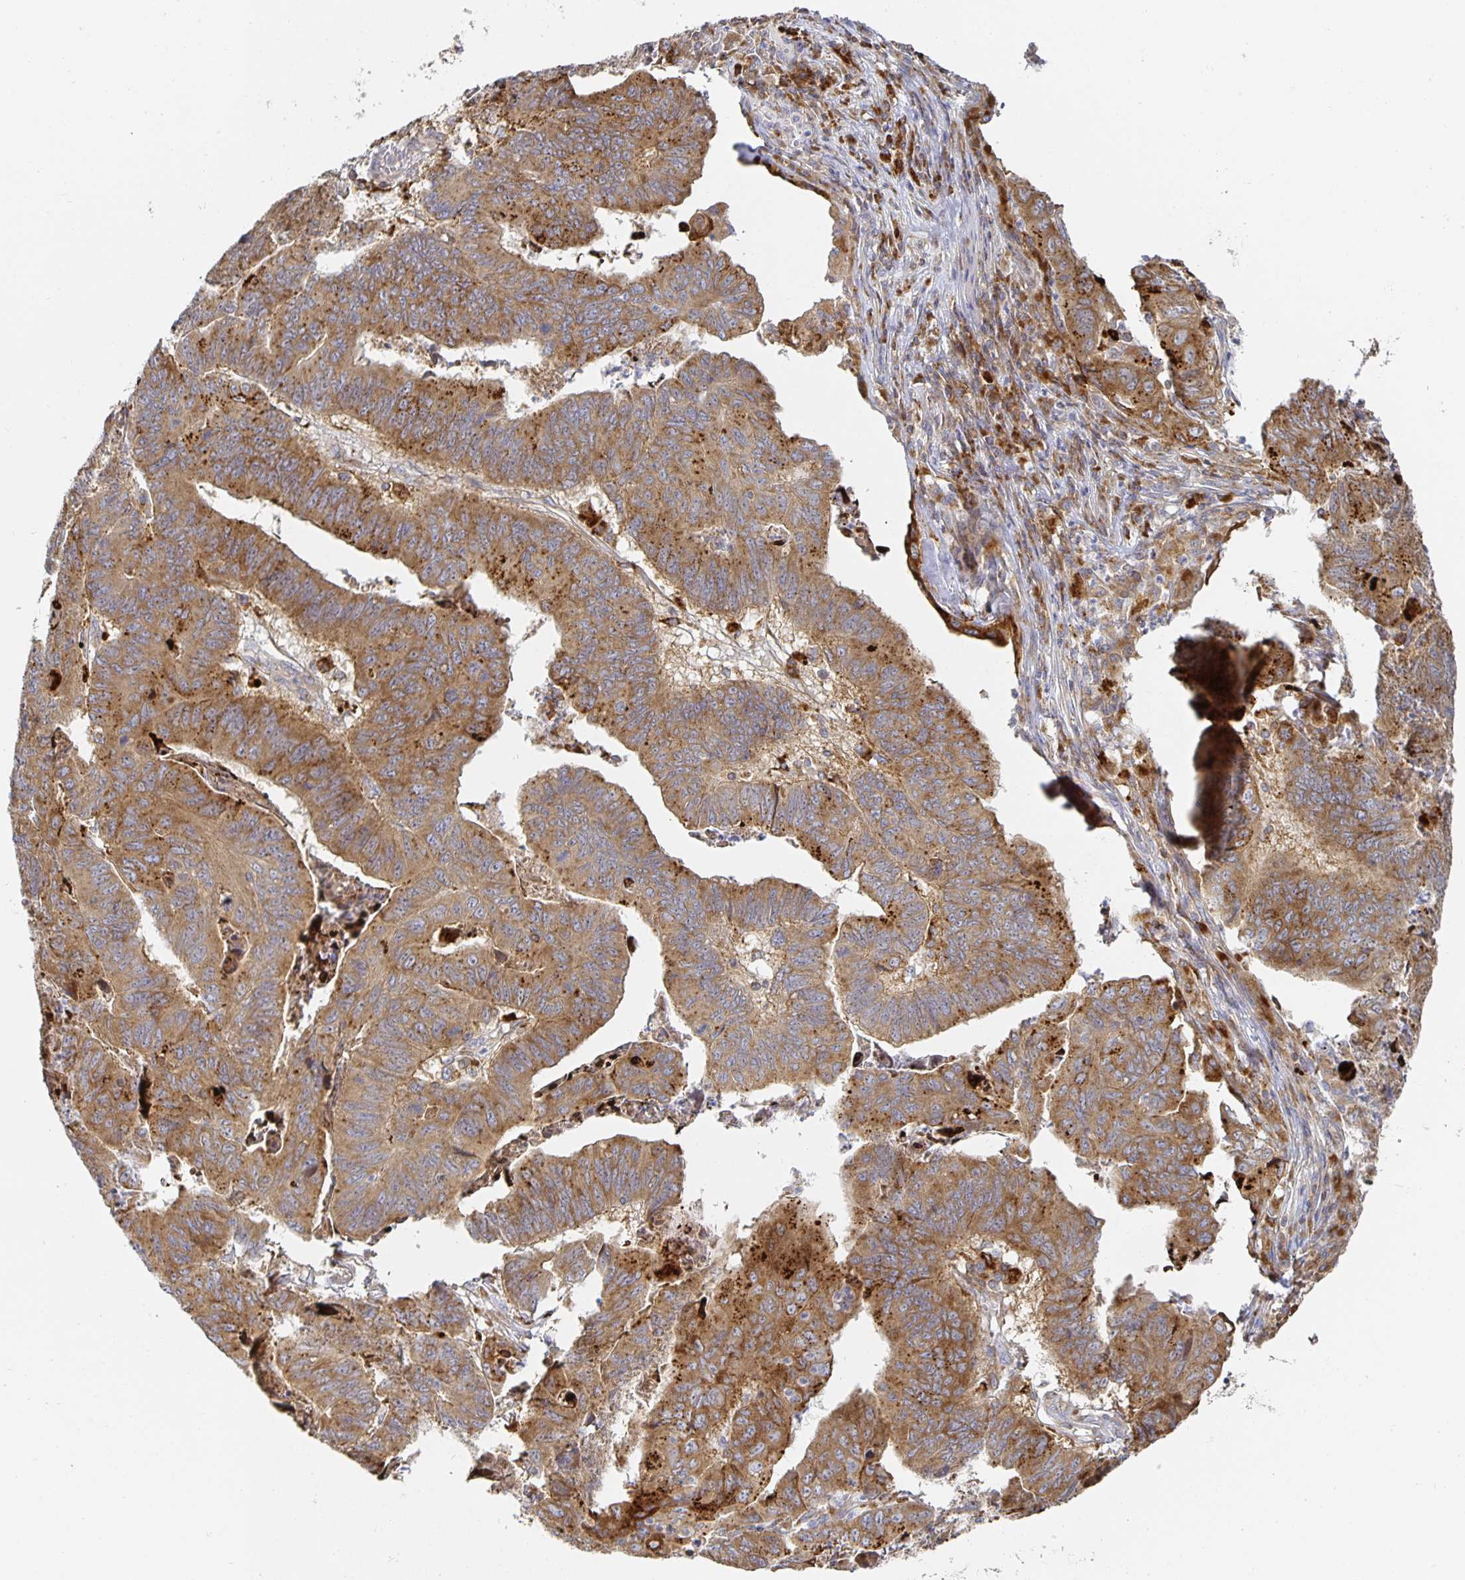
{"staining": {"intensity": "moderate", "quantity": ">75%", "location": "cytoplasmic/membranous"}, "tissue": "stomach cancer", "cell_type": "Tumor cells", "image_type": "cancer", "snomed": [{"axis": "morphology", "description": "Adenocarcinoma, NOS"}, {"axis": "topography", "description": "Stomach, lower"}], "caption": "The immunohistochemical stain labels moderate cytoplasmic/membranous staining in tumor cells of stomach adenocarcinoma tissue.", "gene": "NOMO1", "patient": {"sex": "male", "age": 77}}